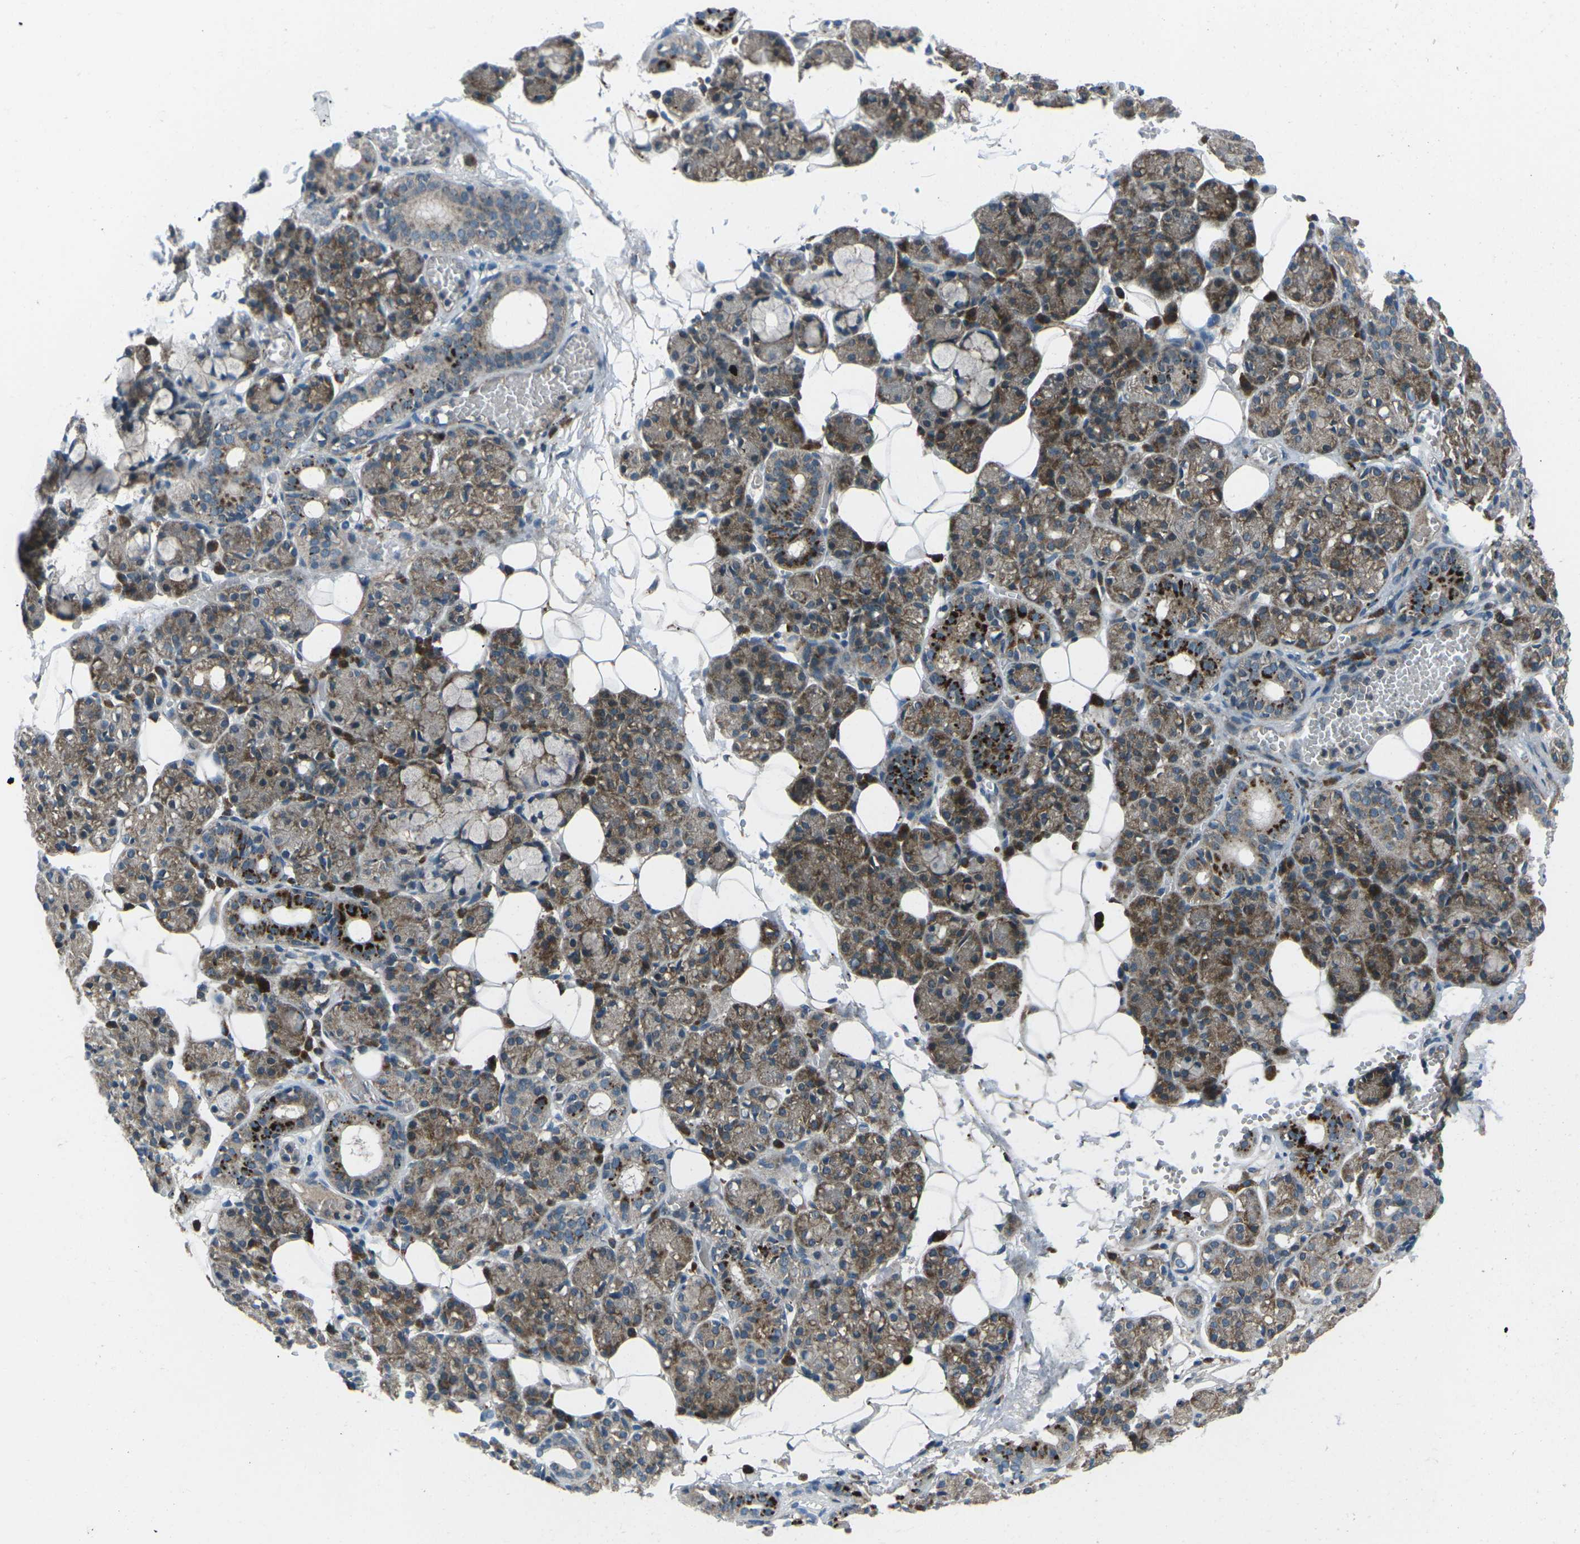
{"staining": {"intensity": "moderate", "quantity": "25%-75%", "location": "cytoplasmic/membranous"}, "tissue": "salivary gland", "cell_type": "Glandular cells", "image_type": "normal", "snomed": [{"axis": "morphology", "description": "Normal tissue, NOS"}, {"axis": "topography", "description": "Salivary gland"}], "caption": "This image displays normal salivary gland stained with IHC to label a protein in brown. The cytoplasmic/membranous of glandular cells show moderate positivity for the protein. Nuclei are counter-stained blue.", "gene": "CDK16", "patient": {"sex": "male", "age": 63}}